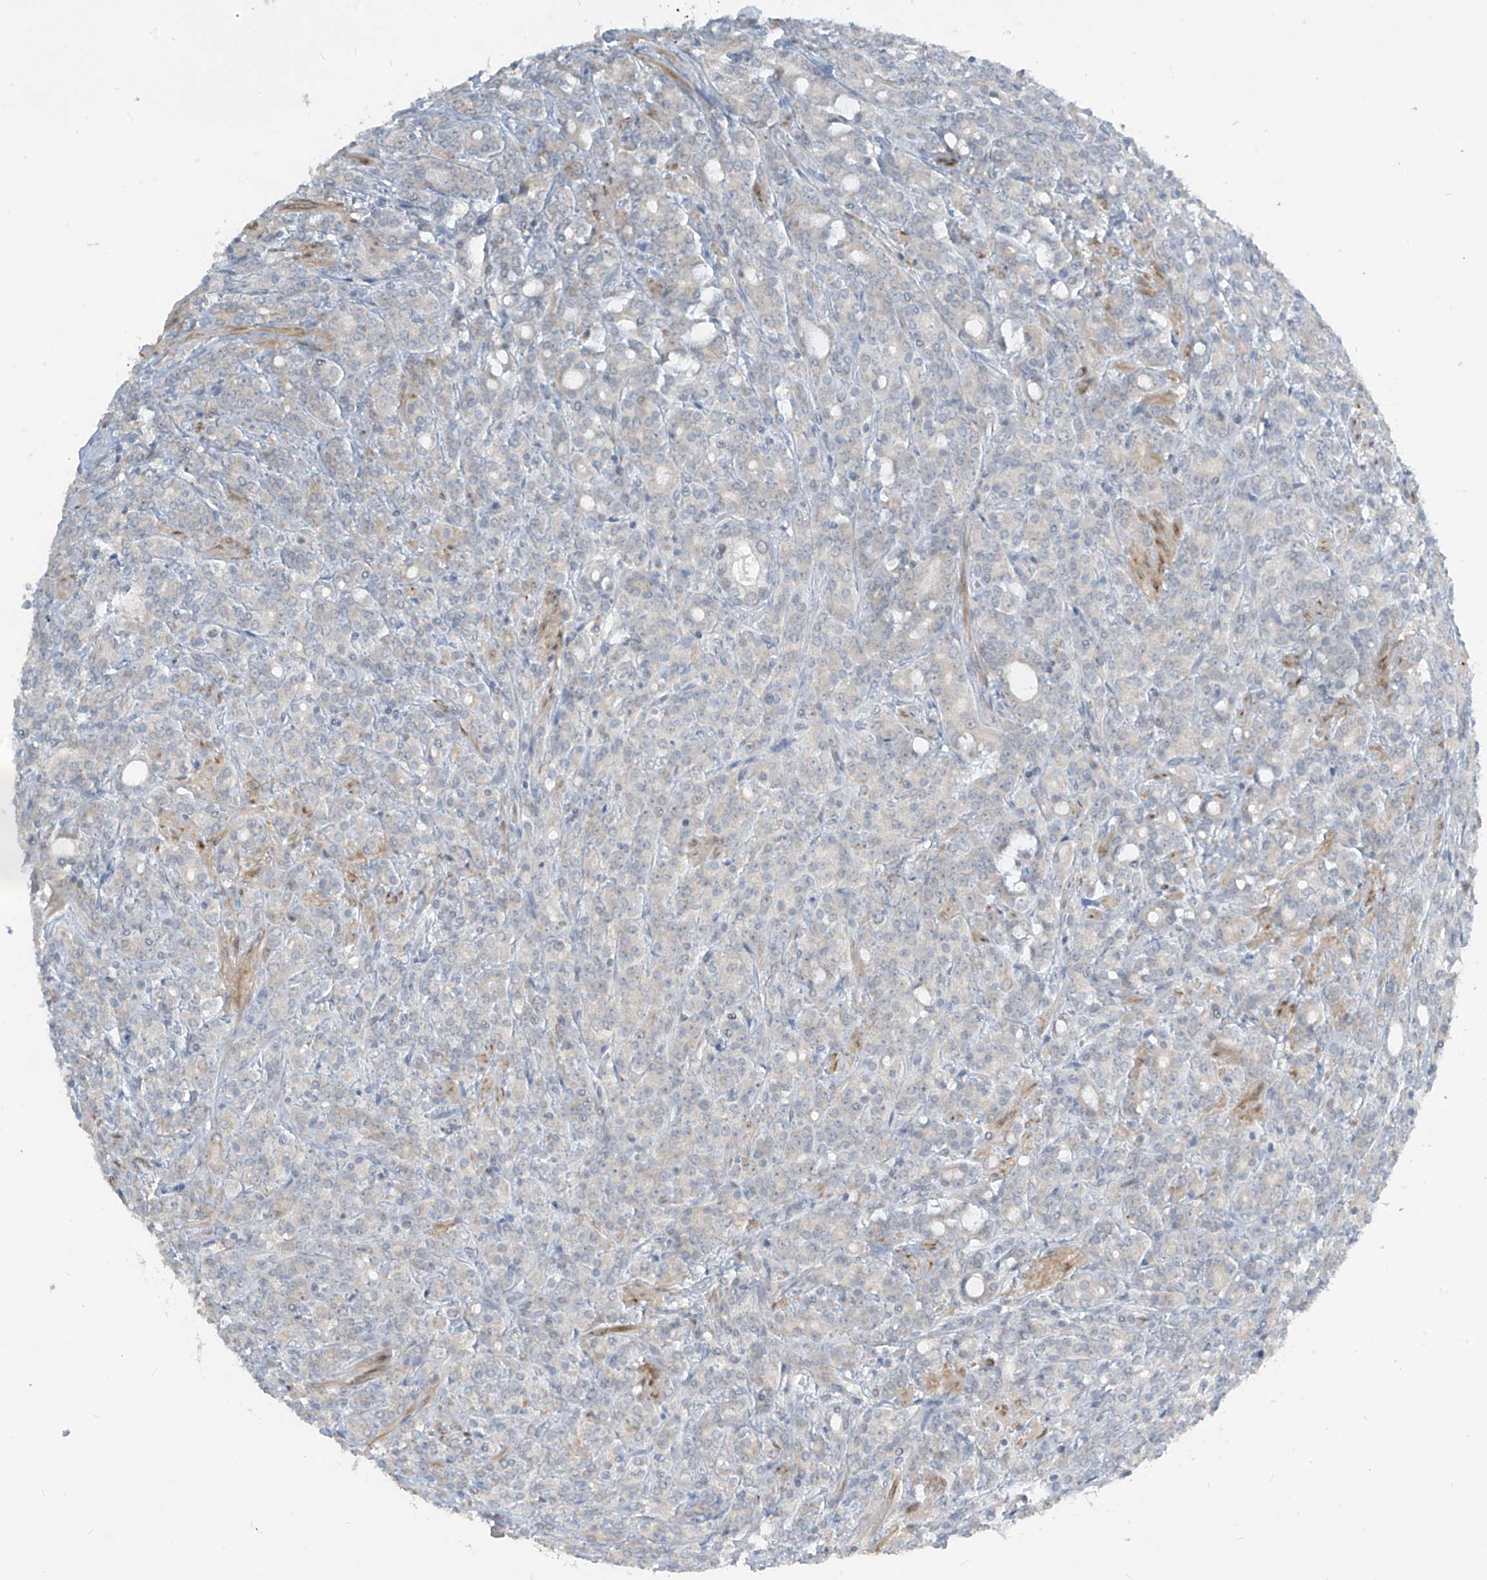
{"staining": {"intensity": "weak", "quantity": "25%-75%", "location": "cytoplasmic/membranous"}, "tissue": "prostate cancer", "cell_type": "Tumor cells", "image_type": "cancer", "snomed": [{"axis": "morphology", "description": "Adenocarcinoma, High grade"}, {"axis": "topography", "description": "Prostate"}], "caption": "This photomicrograph displays prostate cancer (adenocarcinoma (high-grade)) stained with immunohistochemistry (IHC) to label a protein in brown. The cytoplasmic/membranous of tumor cells show weak positivity for the protein. Nuclei are counter-stained blue.", "gene": "METAP1D", "patient": {"sex": "male", "age": 62}}